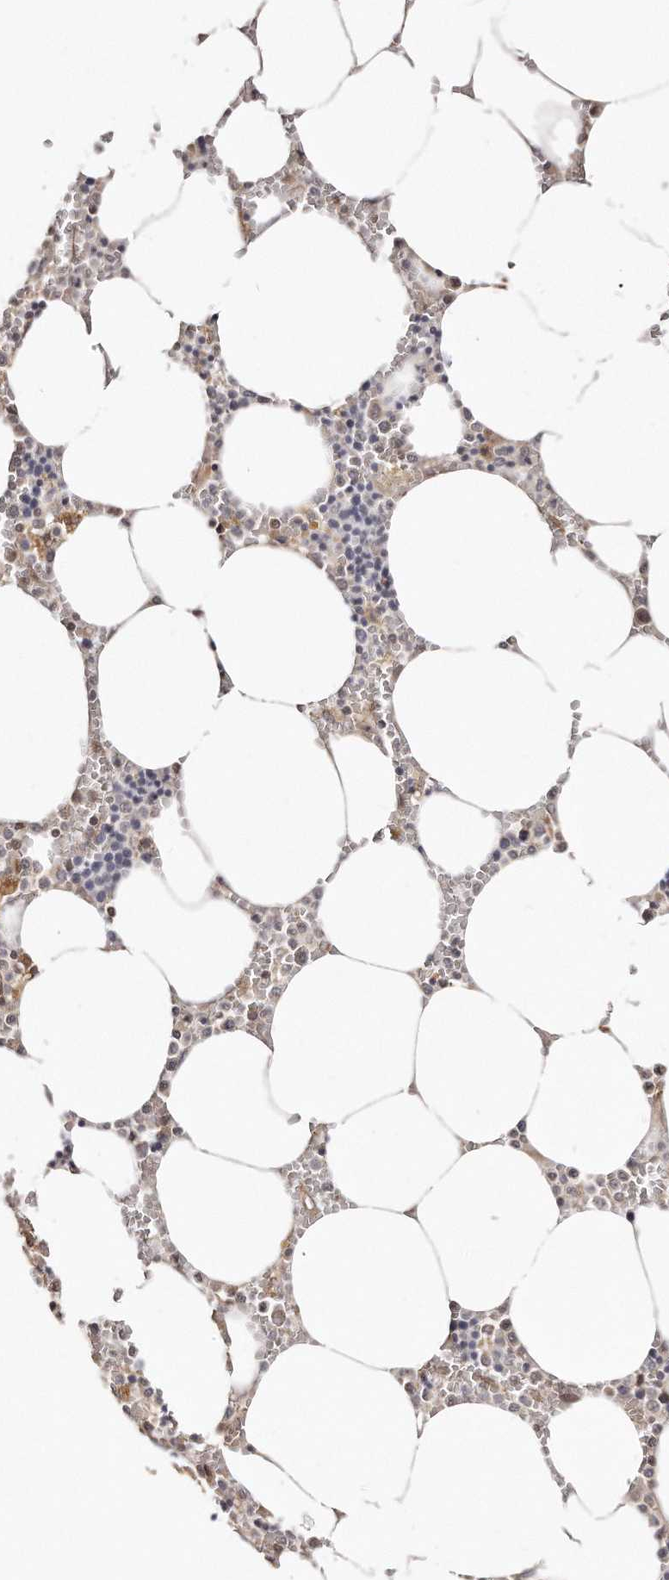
{"staining": {"intensity": "moderate", "quantity": "<25%", "location": "cytoplasmic/membranous"}, "tissue": "bone marrow", "cell_type": "Hematopoietic cells", "image_type": "normal", "snomed": [{"axis": "morphology", "description": "Normal tissue, NOS"}, {"axis": "topography", "description": "Bone marrow"}], "caption": "Immunohistochemistry (IHC) staining of normal bone marrow, which exhibits low levels of moderate cytoplasmic/membranous positivity in approximately <25% of hematopoietic cells indicating moderate cytoplasmic/membranous protein expression. The staining was performed using DAB (brown) for protein detection and nuclei were counterstained in hematoxylin (blue).", "gene": "GBP4", "patient": {"sex": "male", "age": 70}}